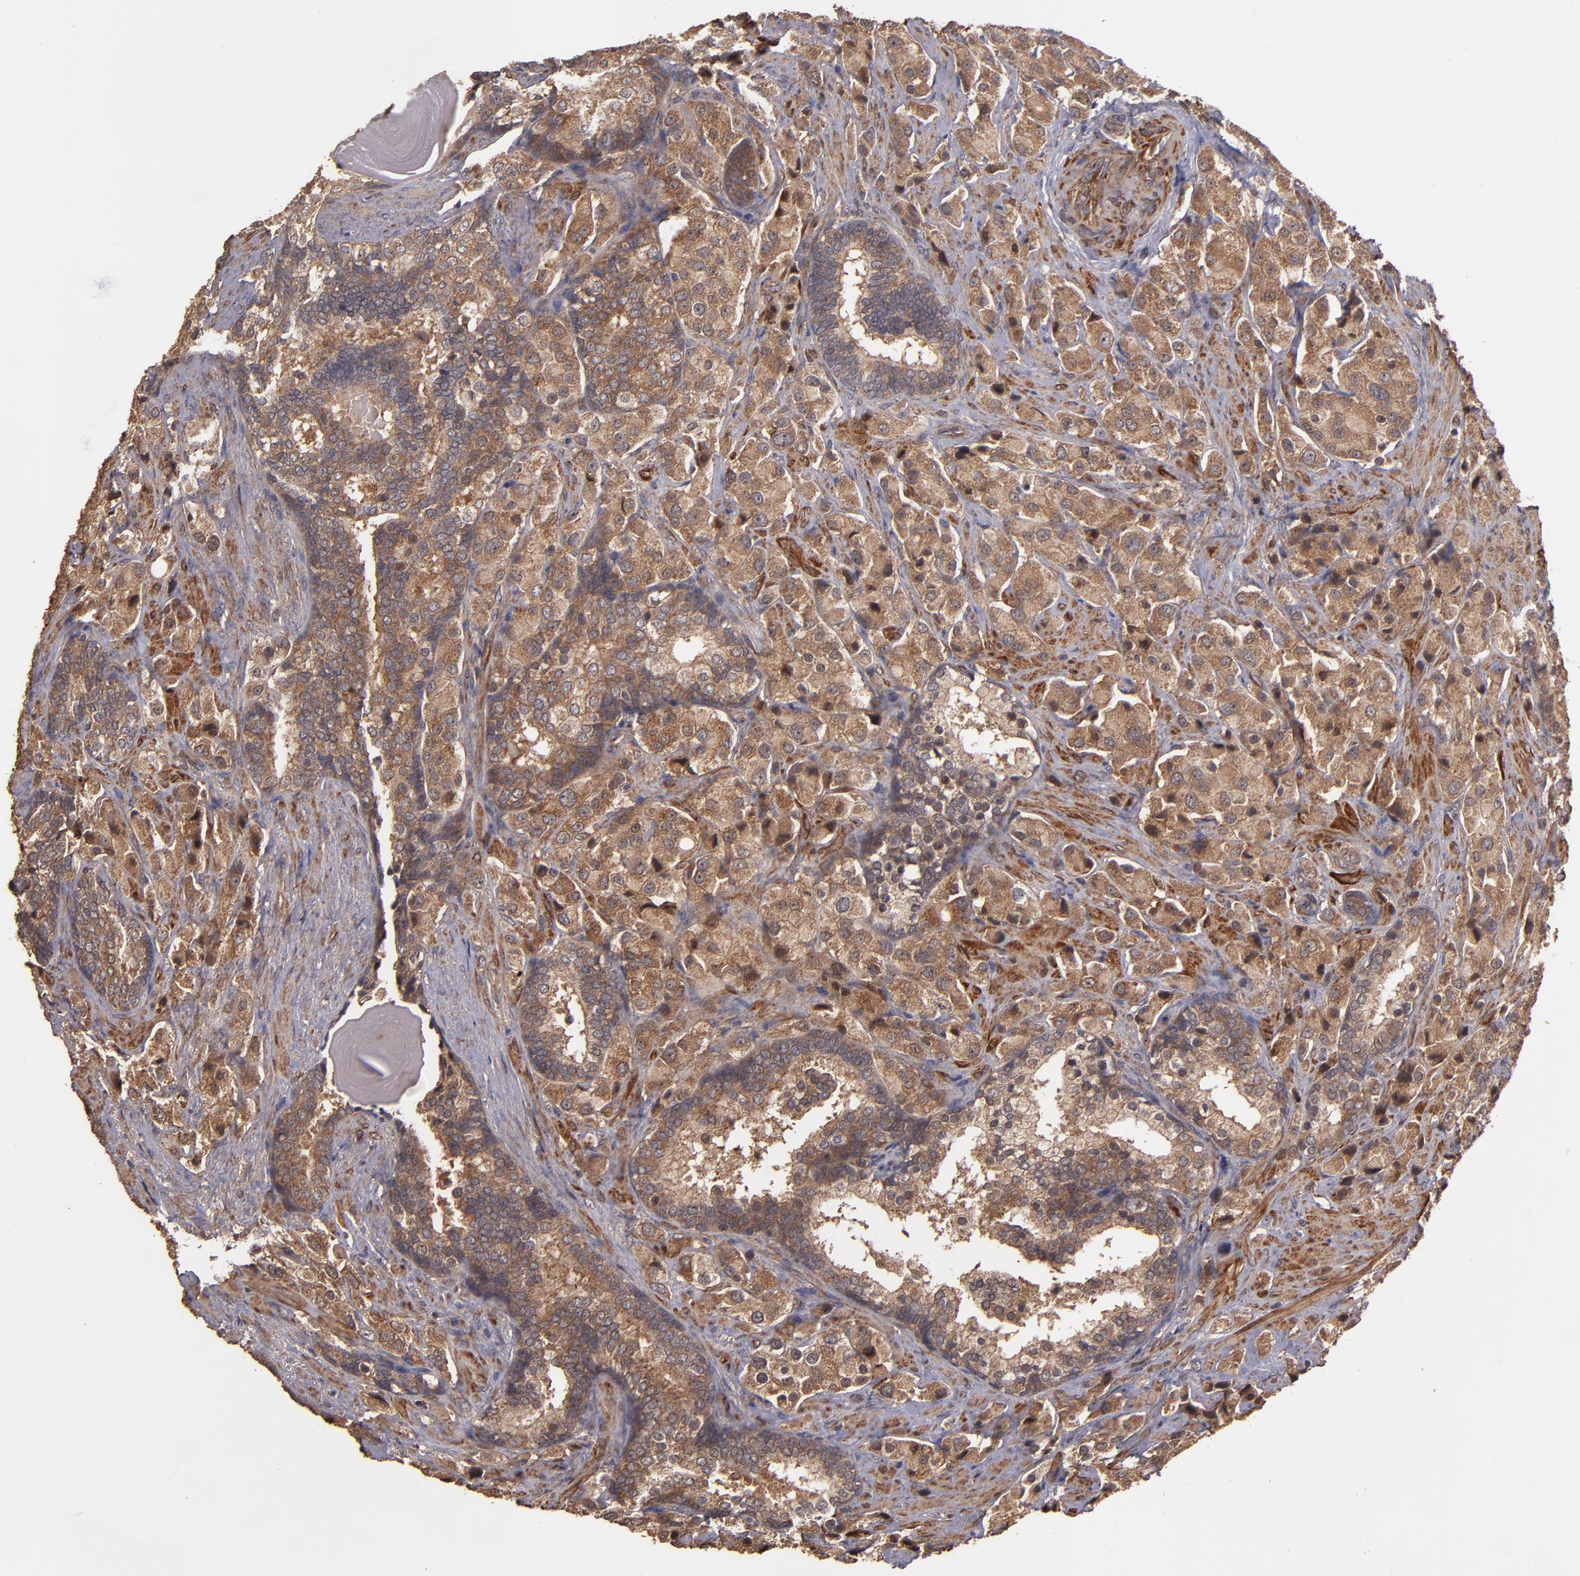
{"staining": {"intensity": "strong", "quantity": ">75%", "location": "cytoplasmic/membranous"}, "tissue": "prostate cancer", "cell_type": "Tumor cells", "image_type": "cancer", "snomed": [{"axis": "morphology", "description": "Adenocarcinoma, Medium grade"}, {"axis": "topography", "description": "Prostate"}], "caption": "Protein staining by immunohistochemistry (IHC) shows strong cytoplasmic/membranous staining in approximately >75% of tumor cells in prostate medium-grade adenocarcinoma.", "gene": "TXNDC16", "patient": {"sex": "male", "age": 70}}